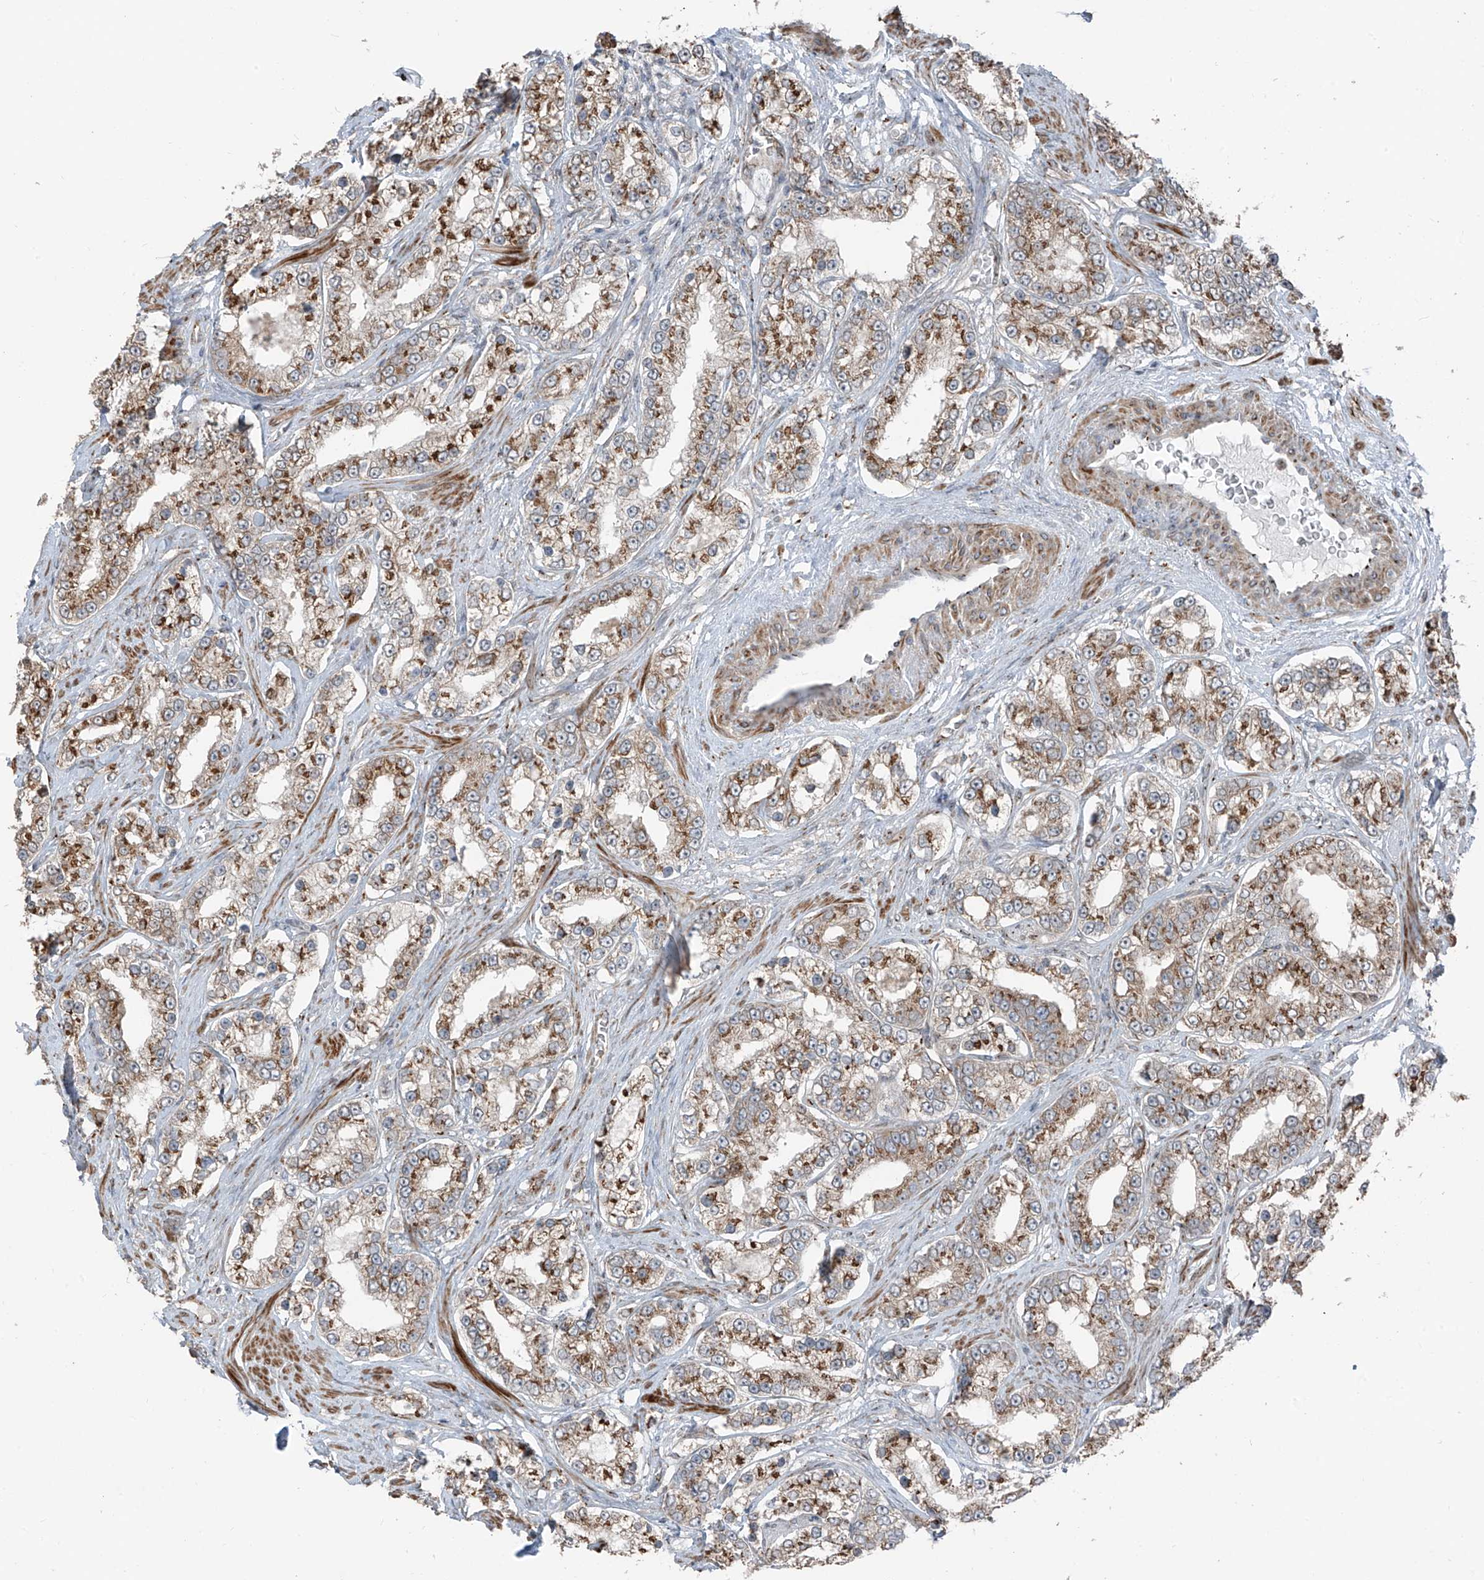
{"staining": {"intensity": "moderate", "quantity": ">75%", "location": "cytoplasmic/membranous"}, "tissue": "prostate cancer", "cell_type": "Tumor cells", "image_type": "cancer", "snomed": [{"axis": "morphology", "description": "Normal tissue, NOS"}, {"axis": "morphology", "description": "Adenocarcinoma, High grade"}, {"axis": "topography", "description": "Prostate"}], "caption": "Prostate adenocarcinoma (high-grade) stained with DAB (3,3'-diaminobenzidine) immunohistochemistry (IHC) exhibits medium levels of moderate cytoplasmic/membranous staining in approximately >75% of tumor cells.", "gene": "ERLEC1", "patient": {"sex": "male", "age": 83}}